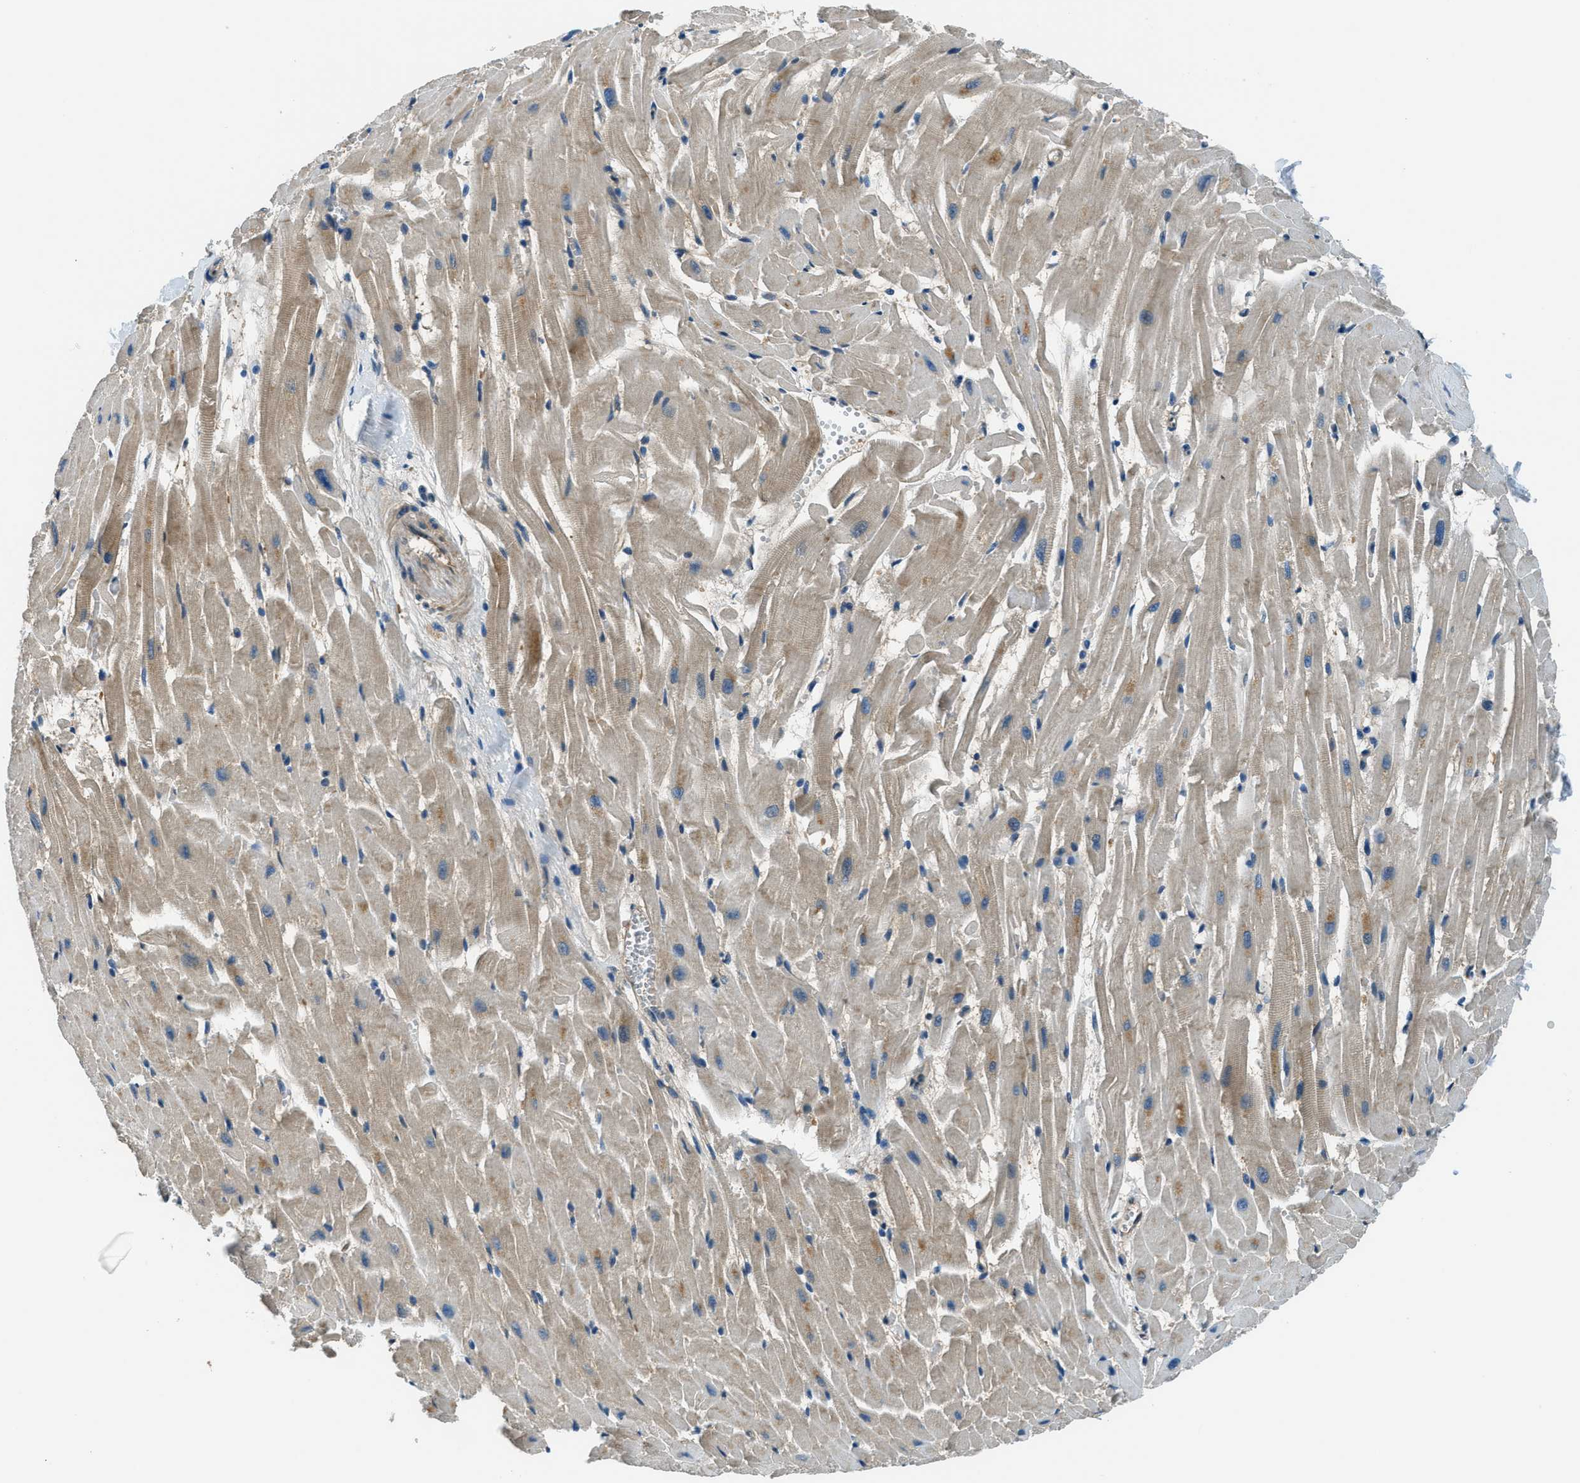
{"staining": {"intensity": "moderate", "quantity": "<25%", "location": "cytoplasmic/membranous"}, "tissue": "heart muscle", "cell_type": "Cardiomyocytes", "image_type": "normal", "snomed": [{"axis": "morphology", "description": "Normal tissue, NOS"}, {"axis": "topography", "description": "Heart"}], "caption": "DAB (3,3'-diaminobenzidine) immunohistochemical staining of normal heart muscle demonstrates moderate cytoplasmic/membranous protein expression in approximately <25% of cardiomyocytes. The staining is performed using DAB brown chromogen to label protein expression. The nuclei are counter-stained blue using hematoxylin.", "gene": "HEBP2", "patient": {"sex": "female", "age": 19}}